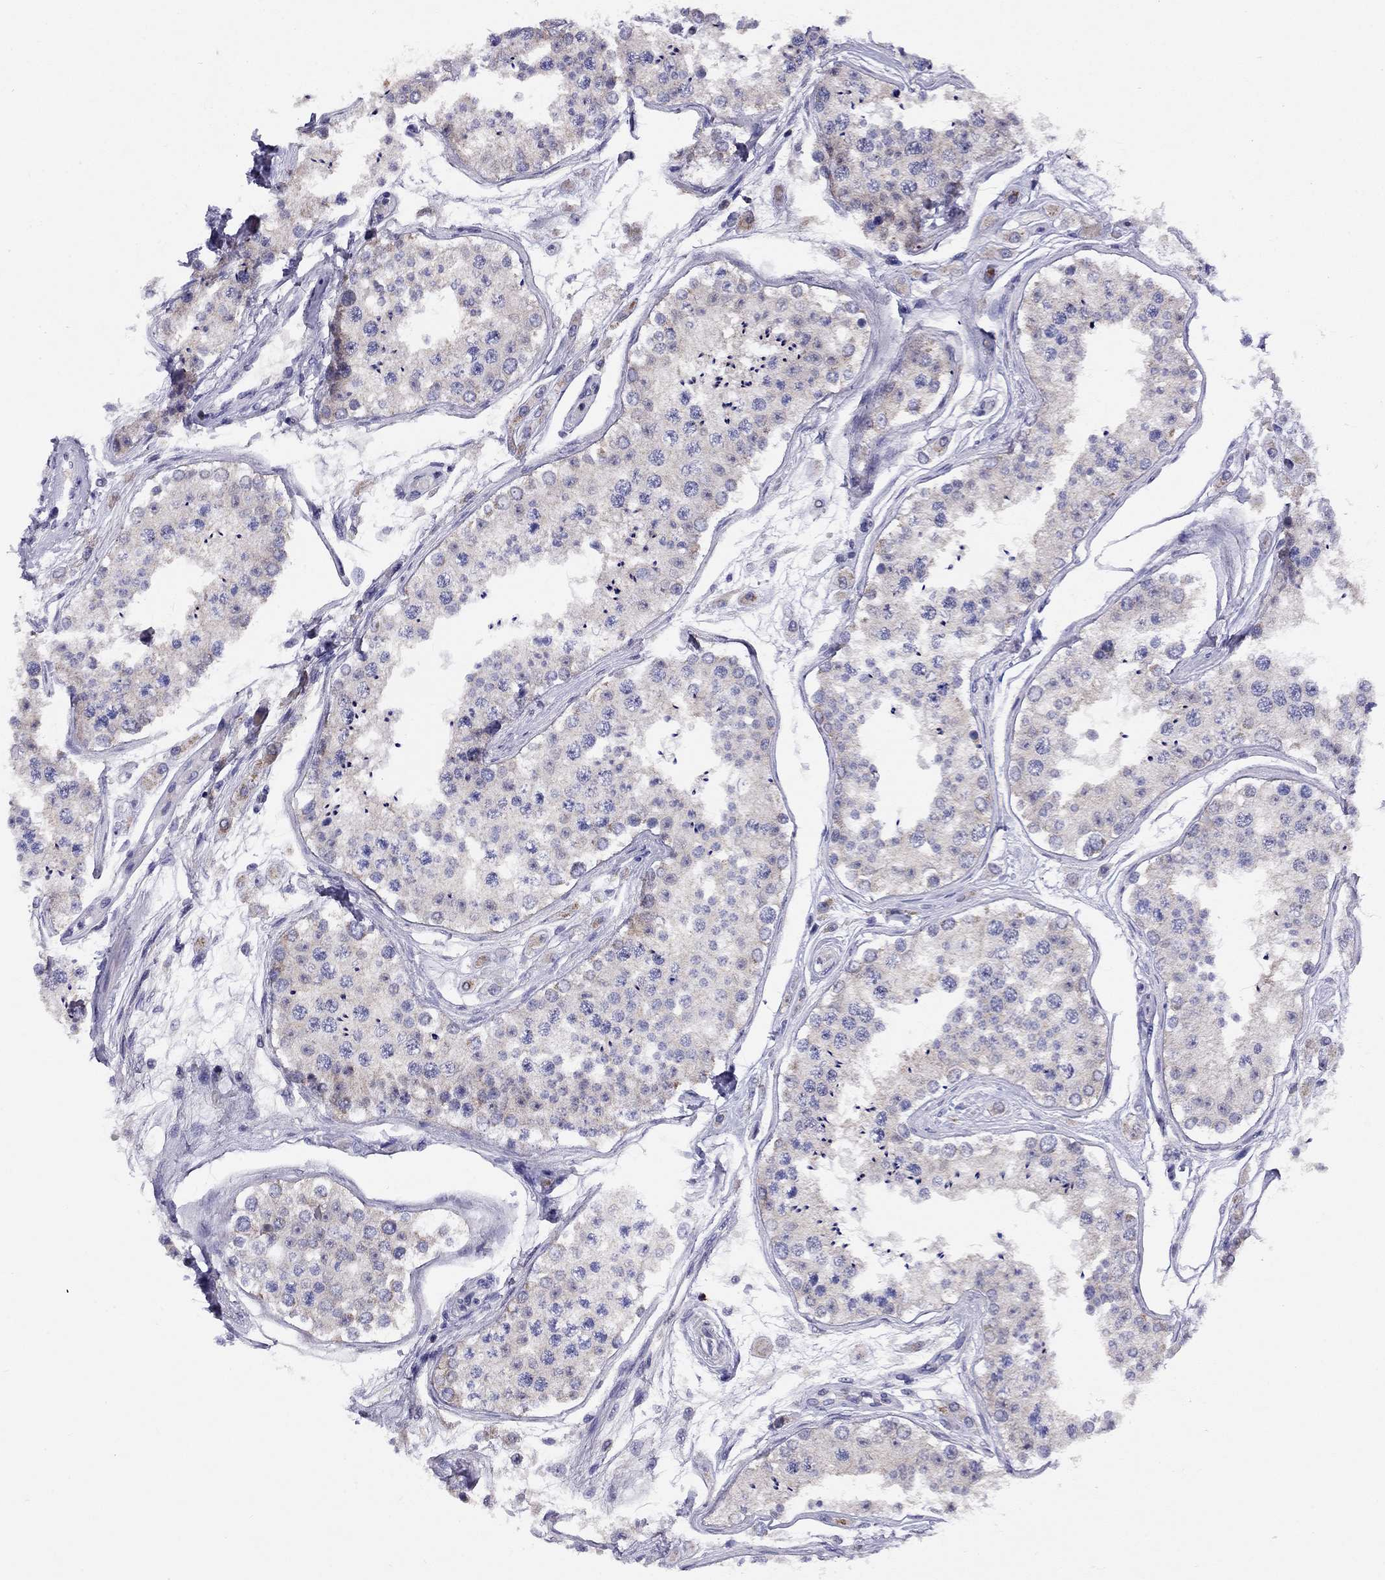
{"staining": {"intensity": "weak", "quantity": "25%-75%", "location": "cytoplasmic/membranous"}, "tissue": "testis", "cell_type": "Cells in seminiferous ducts", "image_type": "normal", "snomed": [{"axis": "morphology", "description": "Normal tissue, NOS"}, {"axis": "topography", "description": "Testis"}], "caption": "Immunohistochemical staining of benign testis shows low levels of weak cytoplasmic/membranous positivity in approximately 25%-75% of cells in seminiferous ducts.", "gene": "CITED1", "patient": {"sex": "male", "age": 25}}